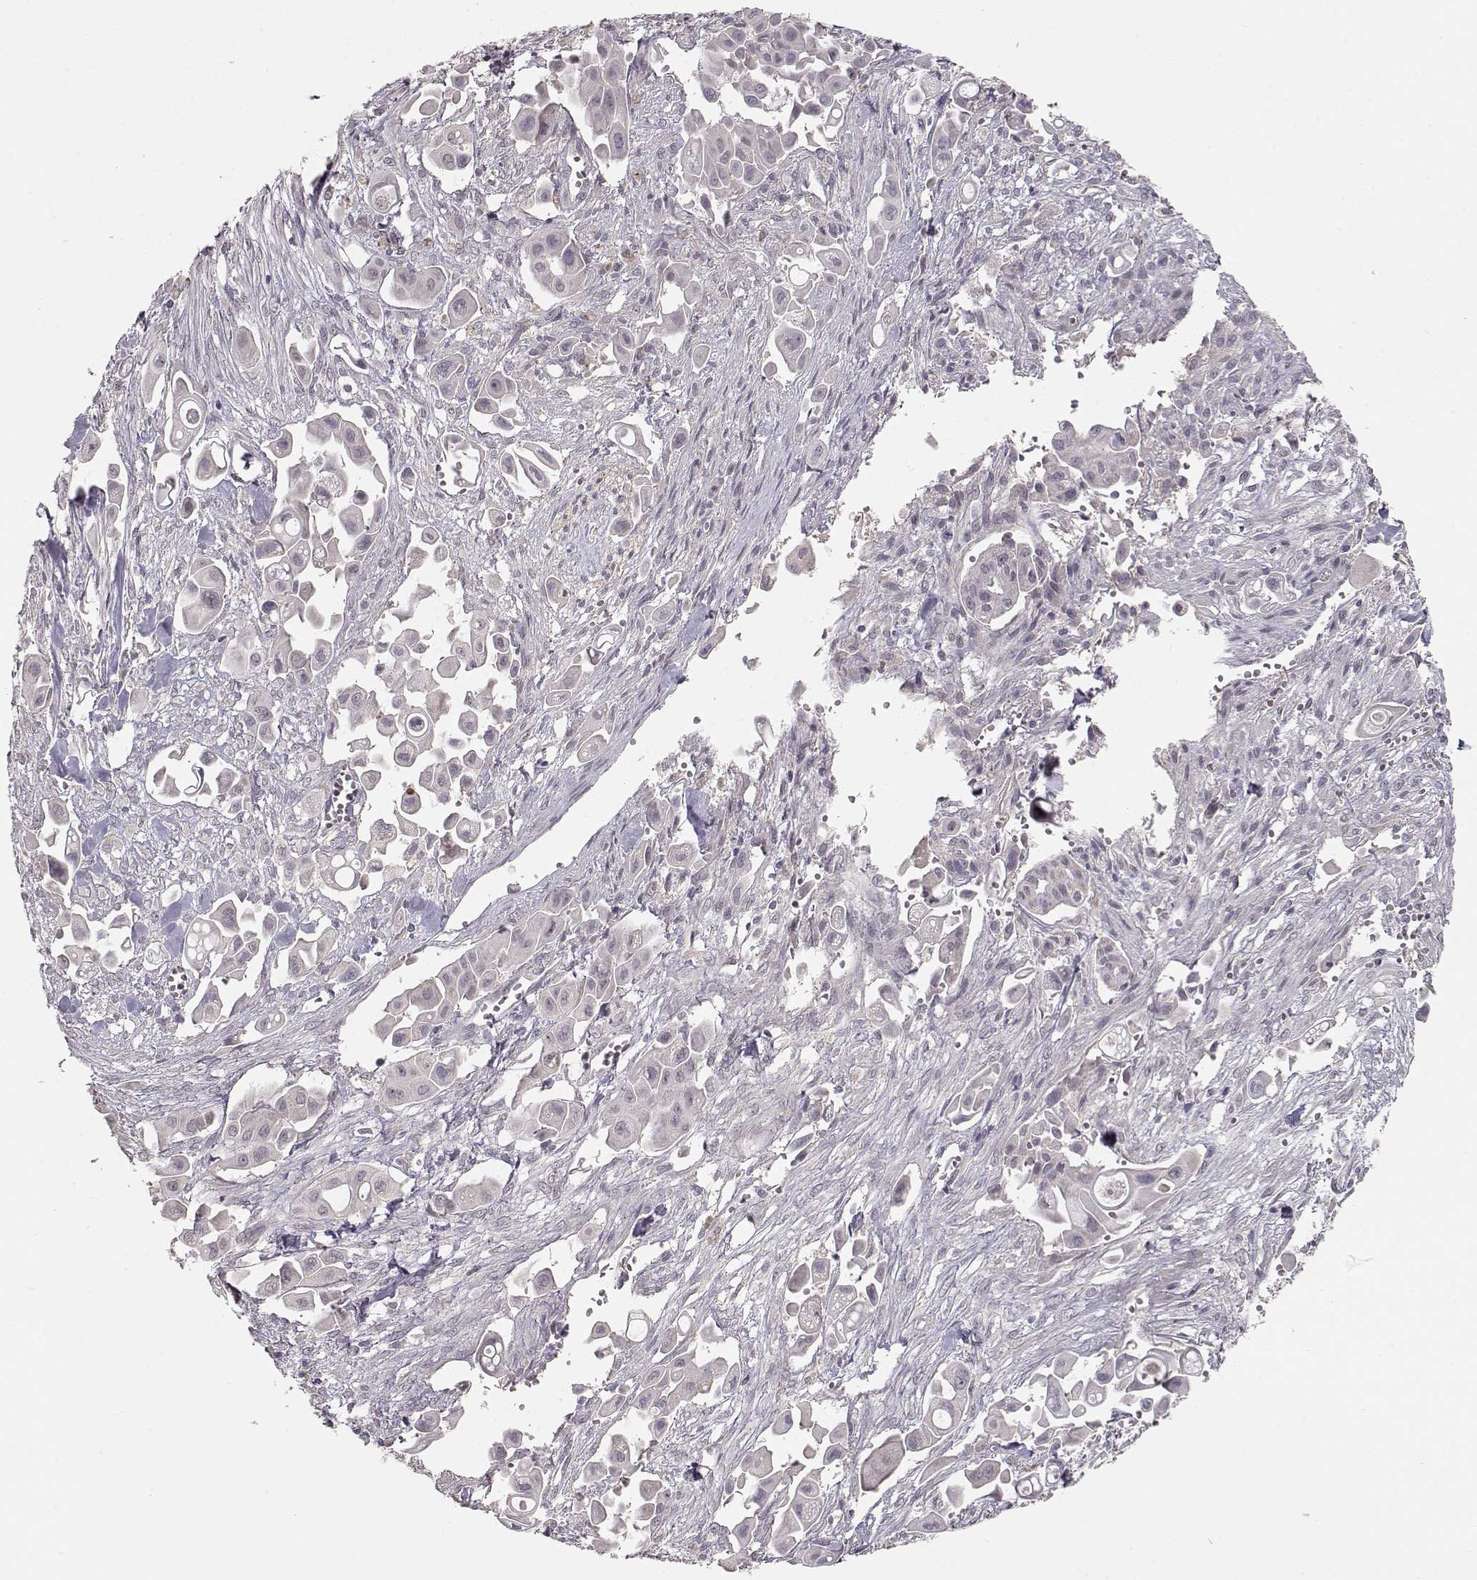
{"staining": {"intensity": "negative", "quantity": "none", "location": "none"}, "tissue": "pancreatic cancer", "cell_type": "Tumor cells", "image_type": "cancer", "snomed": [{"axis": "morphology", "description": "Adenocarcinoma, NOS"}, {"axis": "topography", "description": "Pancreas"}], "caption": "Immunohistochemistry of human pancreatic cancer (adenocarcinoma) shows no expression in tumor cells. The staining was performed using DAB to visualize the protein expression in brown, while the nuclei were stained in blue with hematoxylin (Magnification: 20x).", "gene": "PNMT", "patient": {"sex": "male", "age": 50}}